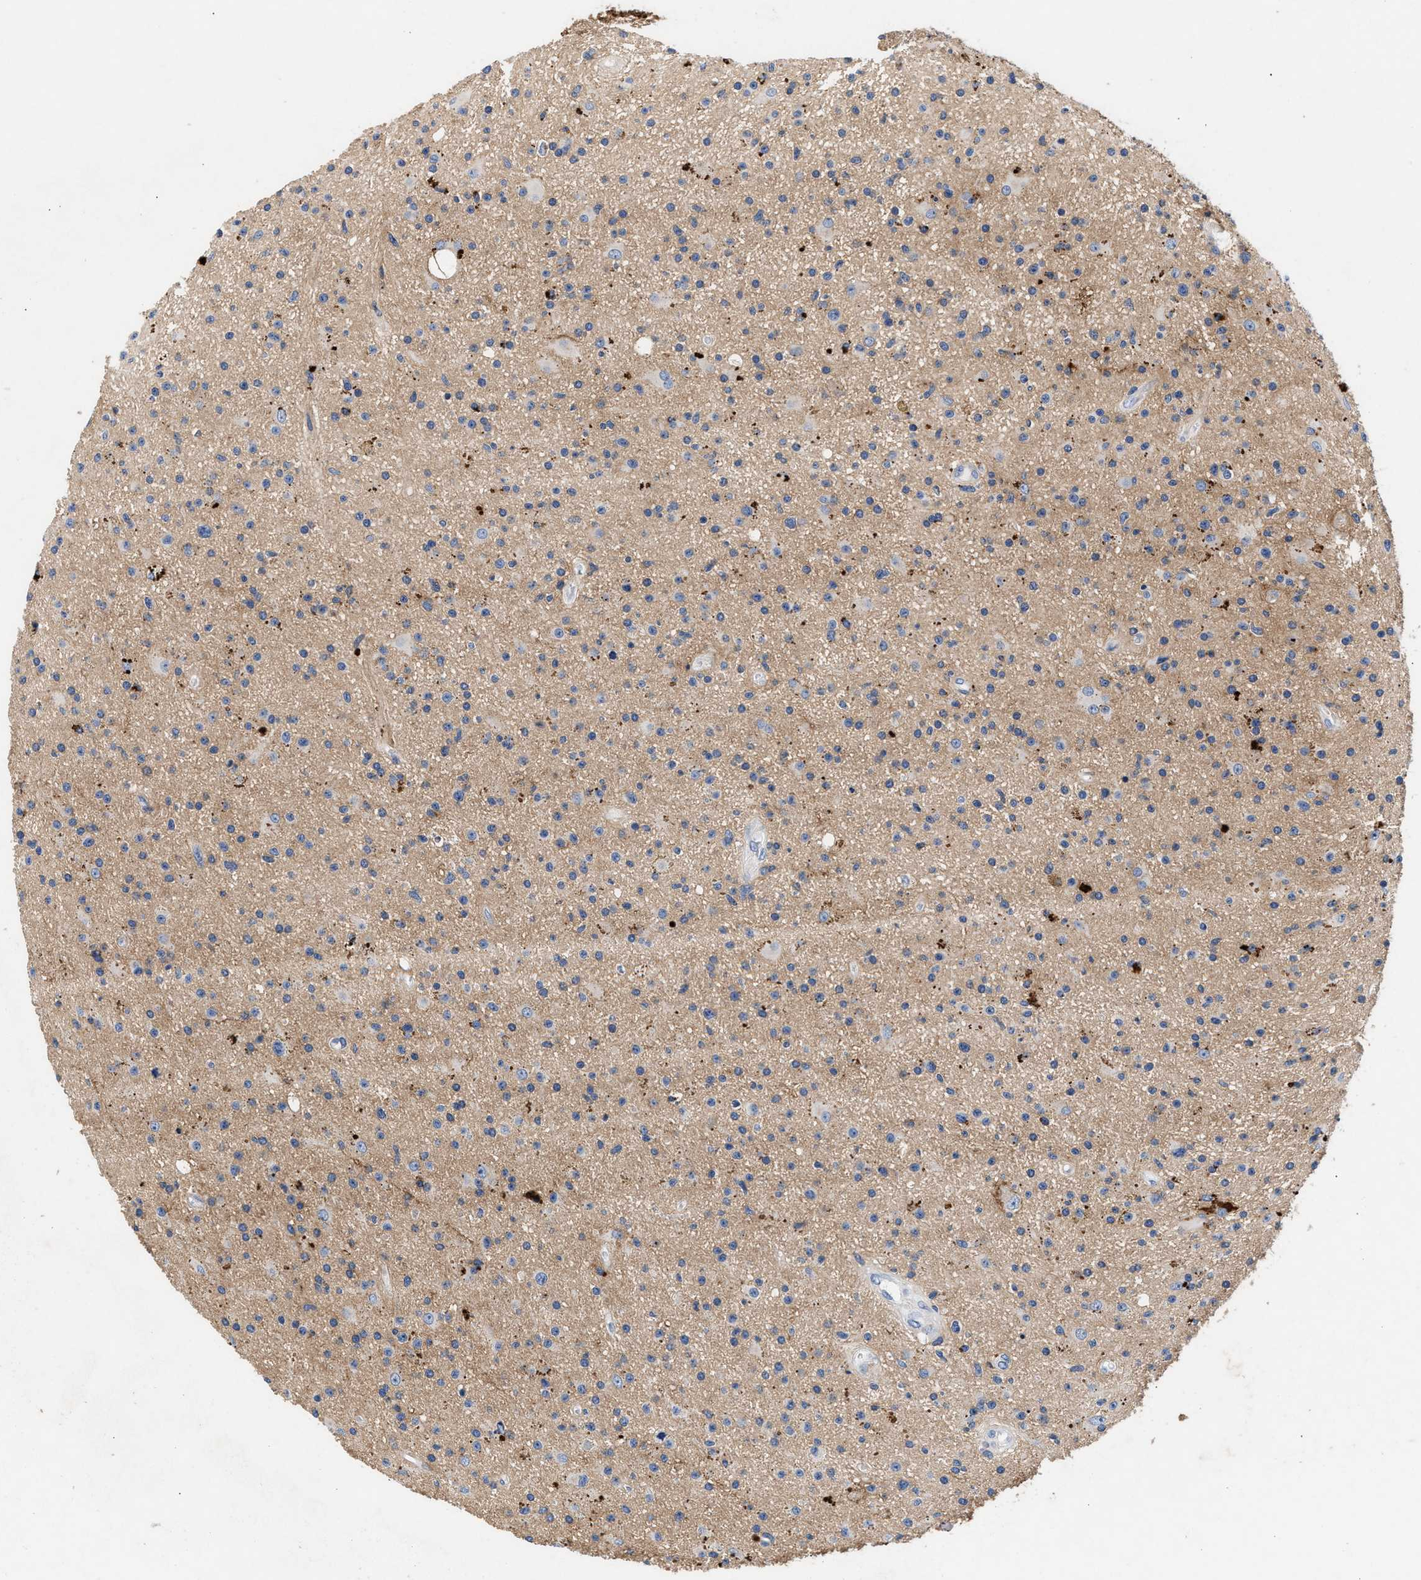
{"staining": {"intensity": "negative", "quantity": "none", "location": "none"}, "tissue": "glioma", "cell_type": "Tumor cells", "image_type": "cancer", "snomed": [{"axis": "morphology", "description": "Glioma, malignant, High grade"}, {"axis": "topography", "description": "Brain"}], "caption": "Malignant glioma (high-grade) was stained to show a protein in brown. There is no significant positivity in tumor cells.", "gene": "GNAI3", "patient": {"sex": "male", "age": 33}}